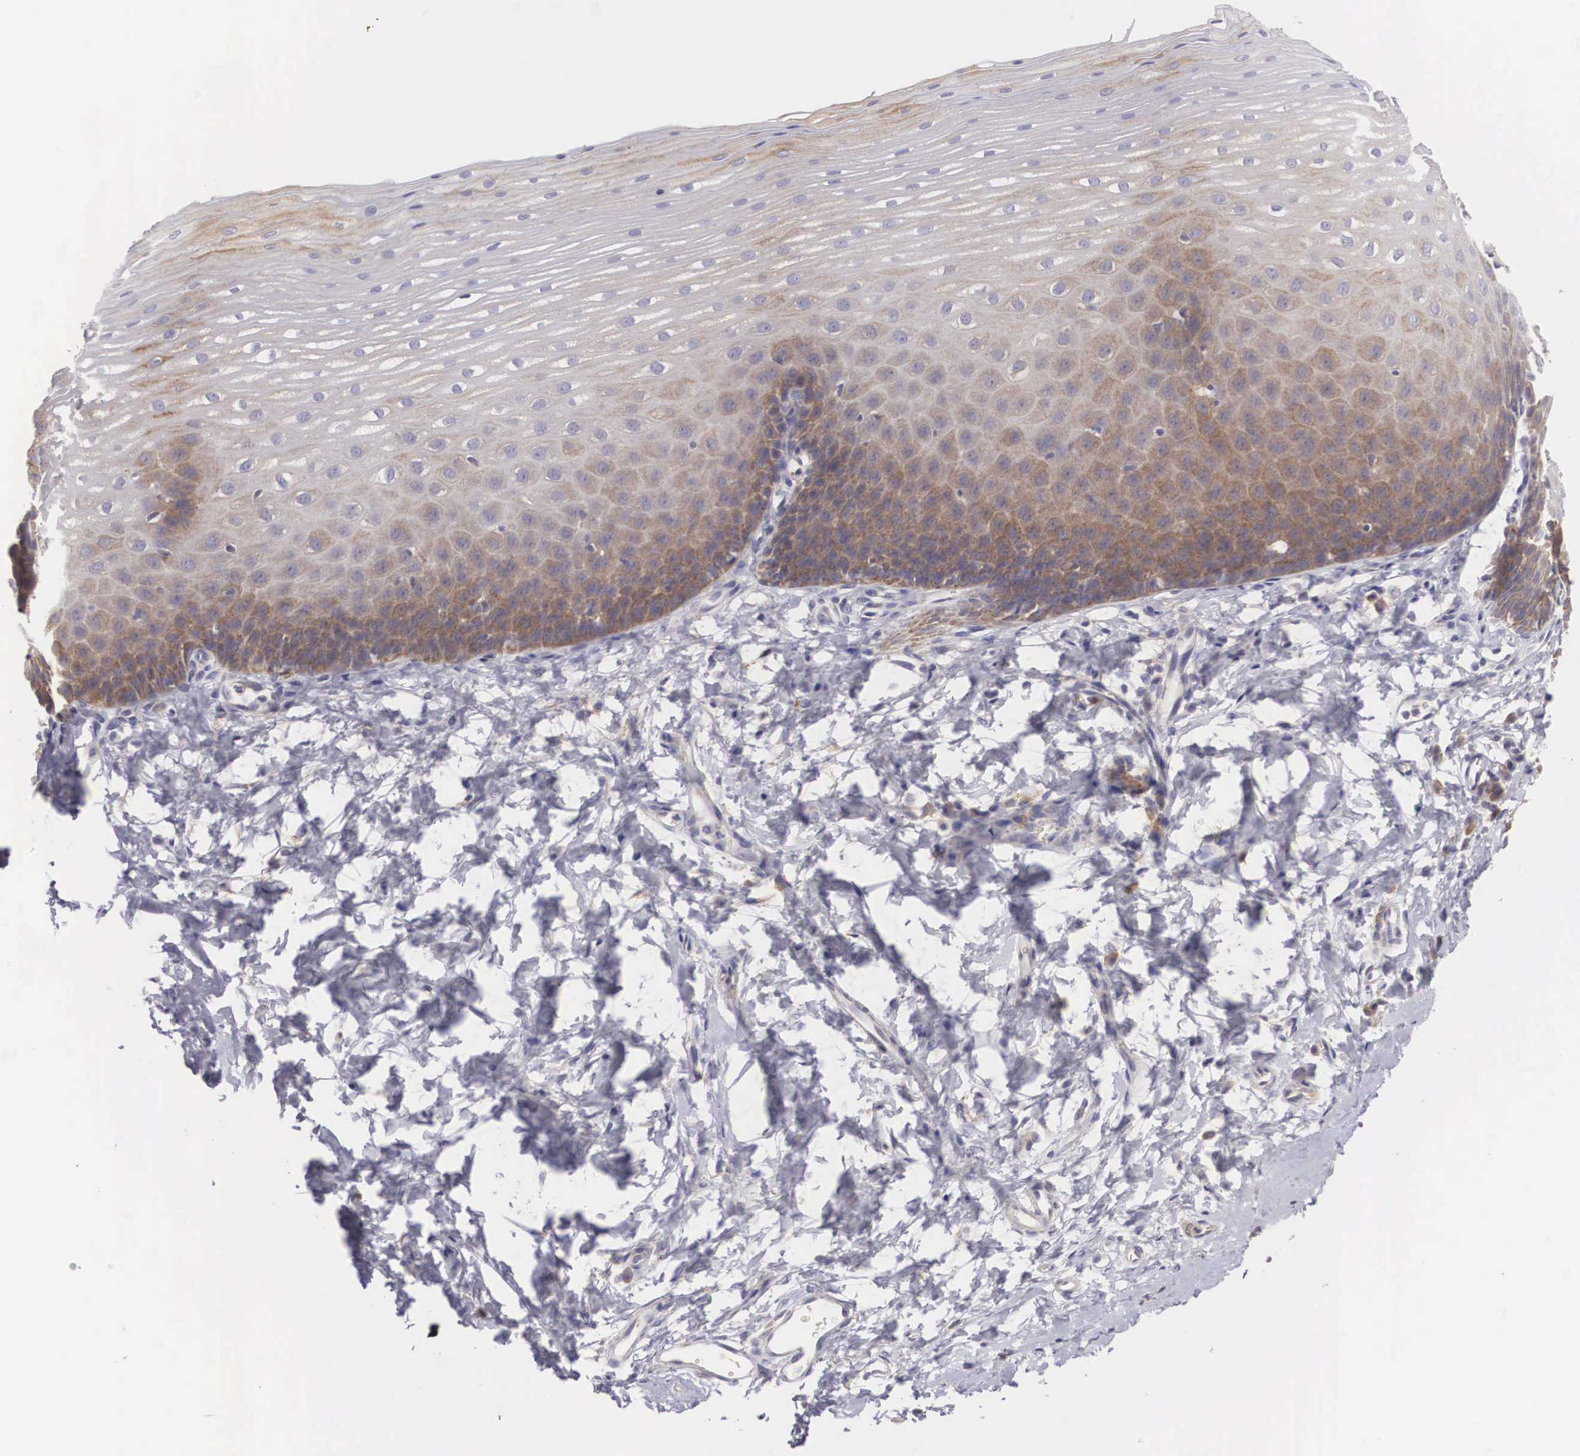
{"staining": {"intensity": "moderate", "quantity": "25%-75%", "location": "cytoplasmic/membranous"}, "tissue": "esophagus", "cell_type": "Squamous epithelial cells", "image_type": "normal", "snomed": [{"axis": "morphology", "description": "Normal tissue, NOS"}, {"axis": "topography", "description": "Esophagus"}], "caption": "Esophagus stained for a protein demonstrates moderate cytoplasmic/membranous positivity in squamous epithelial cells. The protein is shown in brown color, while the nuclei are stained blue.", "gene": "NREP", "patient": {"sex": "male", "age": 70}}